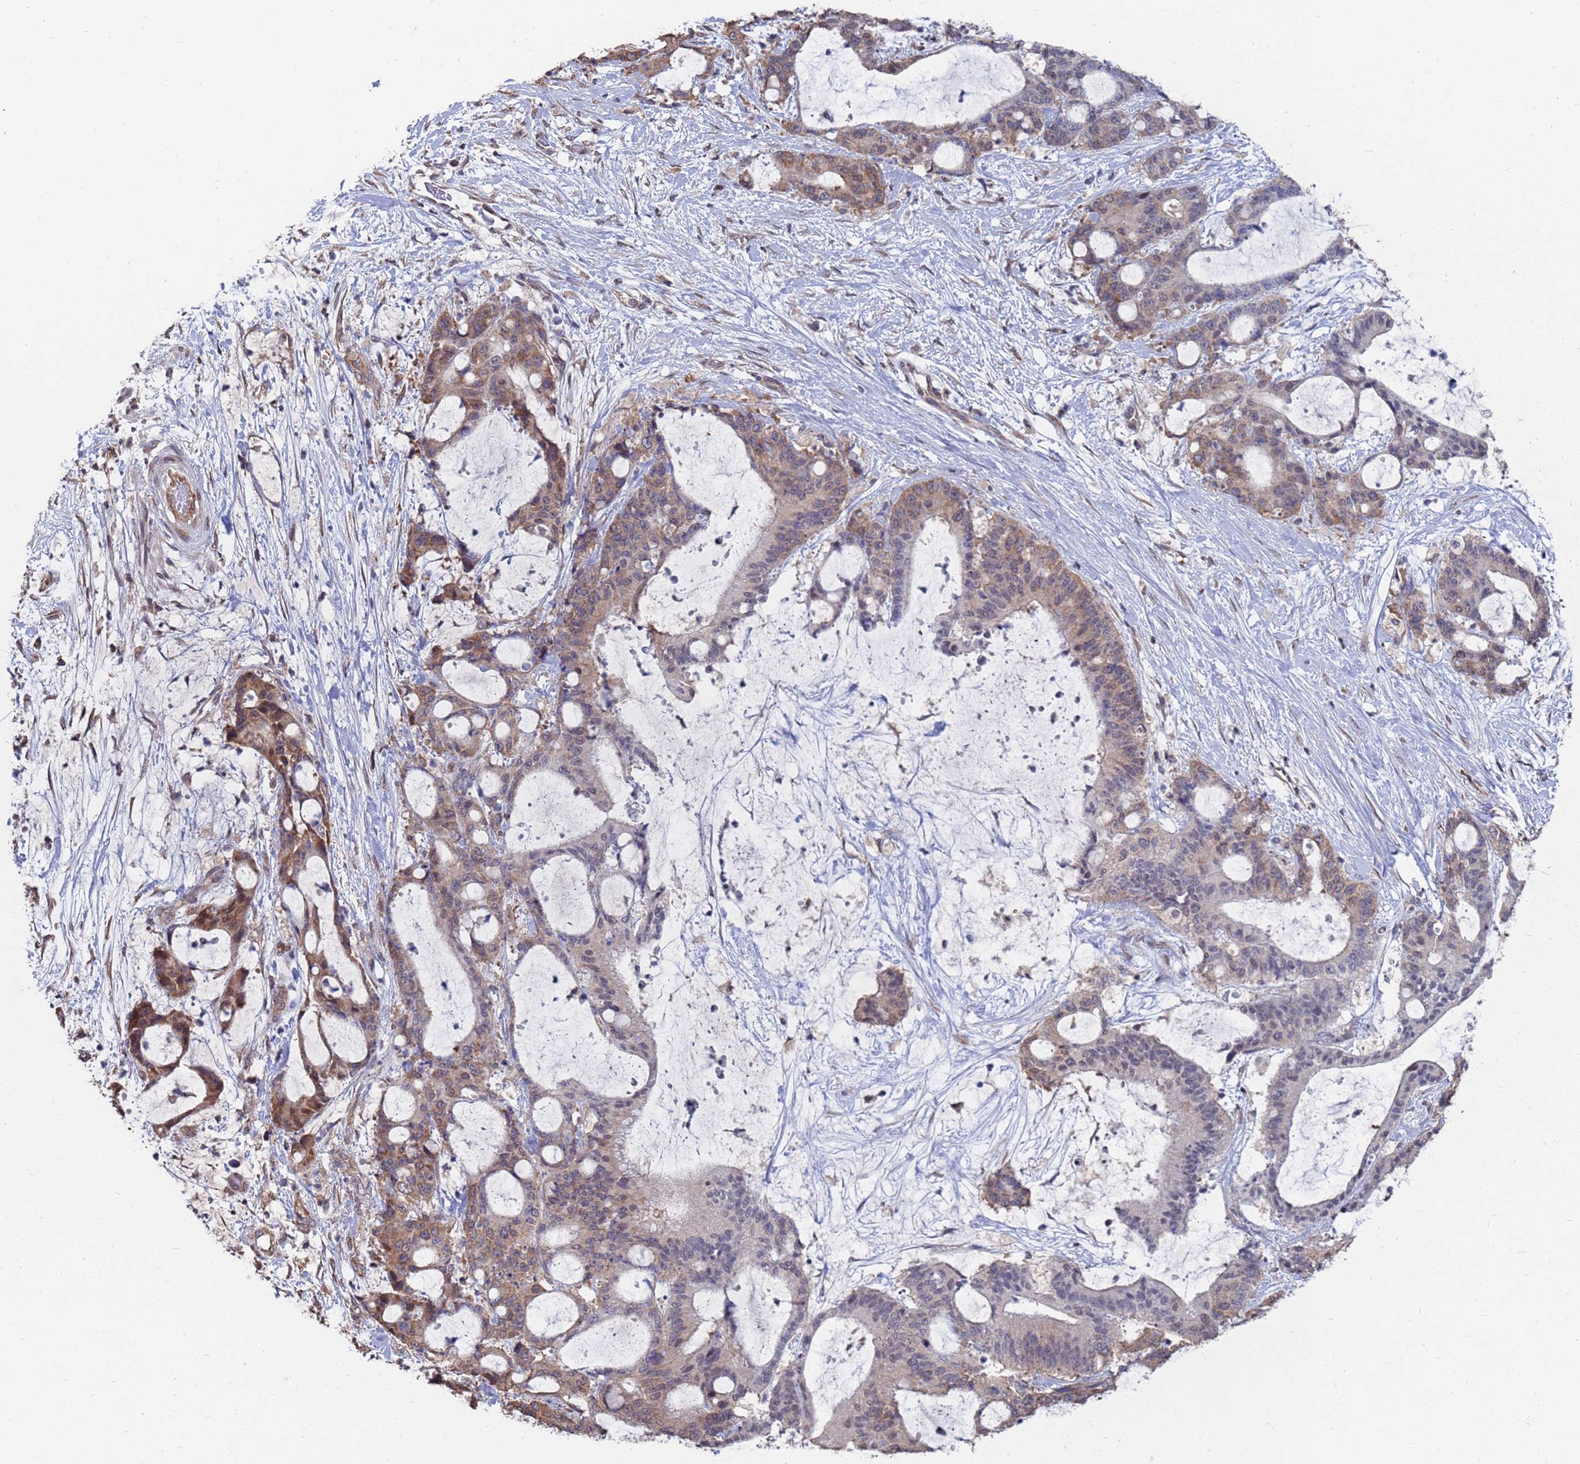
{"staining": {"intensity": "moderate", "quantity": "25%-75%", "location": "cytoplasmic/membranous"}, "tissue": "liver cancer", "cell_type": "Tumor cells", "image_type": "cancer", "snomed": [{"axis": "morphology", "description": "Normal tissue, NOS"}, {"axis": "morphology", "description": "Cholangiocarcinoma"}, {"axis": "topography", "description": "Liver"}, {"axis": "topography", "description": "Peripheral nerve tissue"}], "caption": "Protein staining by immunohistochemistry displays moderate cytoplasmic/membranous expression in about 25%-75% of tumor cells in liver cancer.", "gene": "CFAP119", "patient": {"sex": "female", "age": 73}}